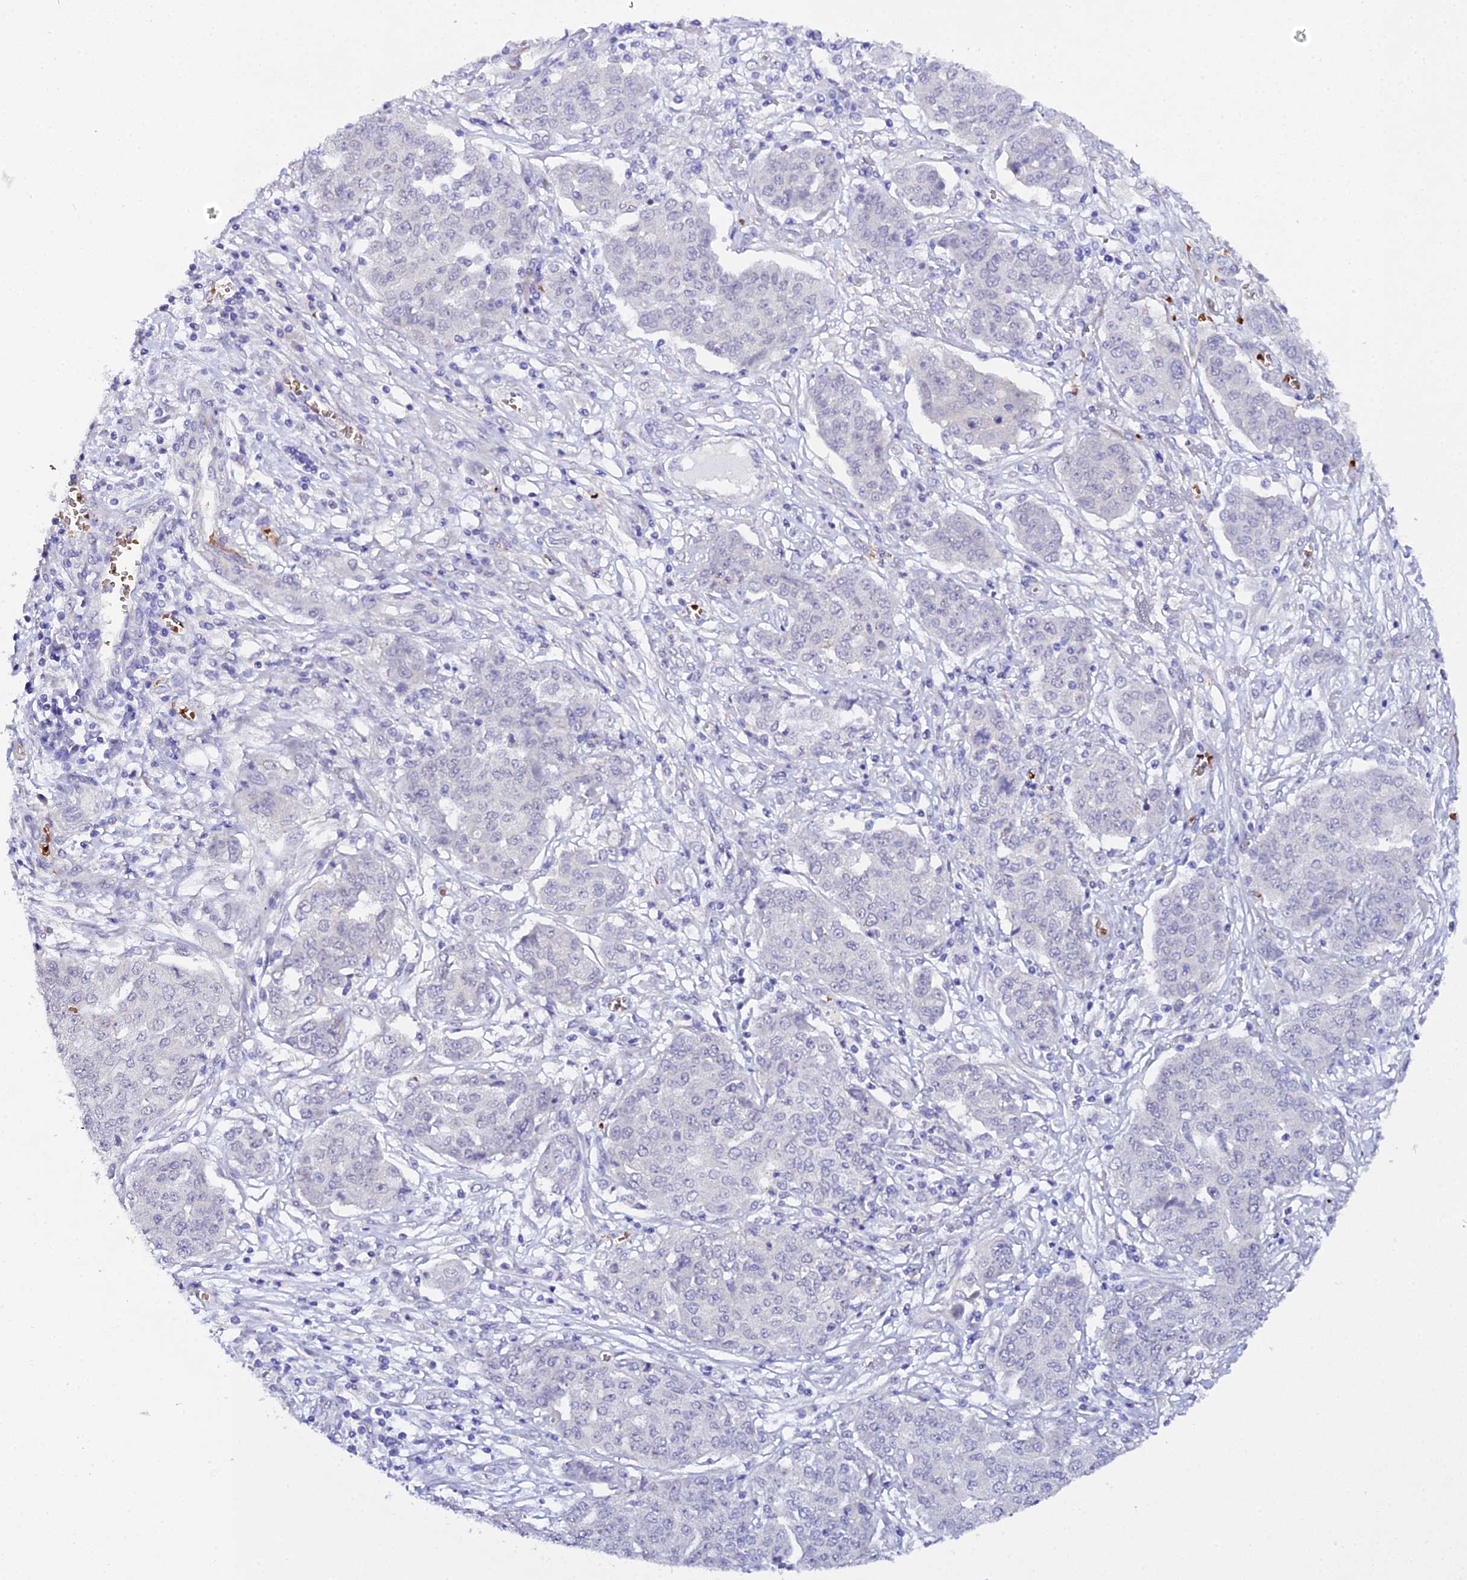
{"staining": {"intensity": "negative", "quantity": "none", "location": "none"}, "tissue": "ovarian cancer", "cell_type": "Tumor cells", "image_type": "cancer", "snomed": [{"axis": "morphology", "description": "Cystadenocarcinoma, serous, NOS"}, {"axis": "topography", "description": "Soft tissue"}, {"axis": "topography", "description": "Ovary"}], "caption": "An IHC photomicrograph of serous cystadenocarcinoma (ovarian) is shown. There is no staining in tumor cells of serous cystadenocarcinoma (ovarian).", "gene": "CFAP45", "patient": {"sex": "female", "age": 57}}